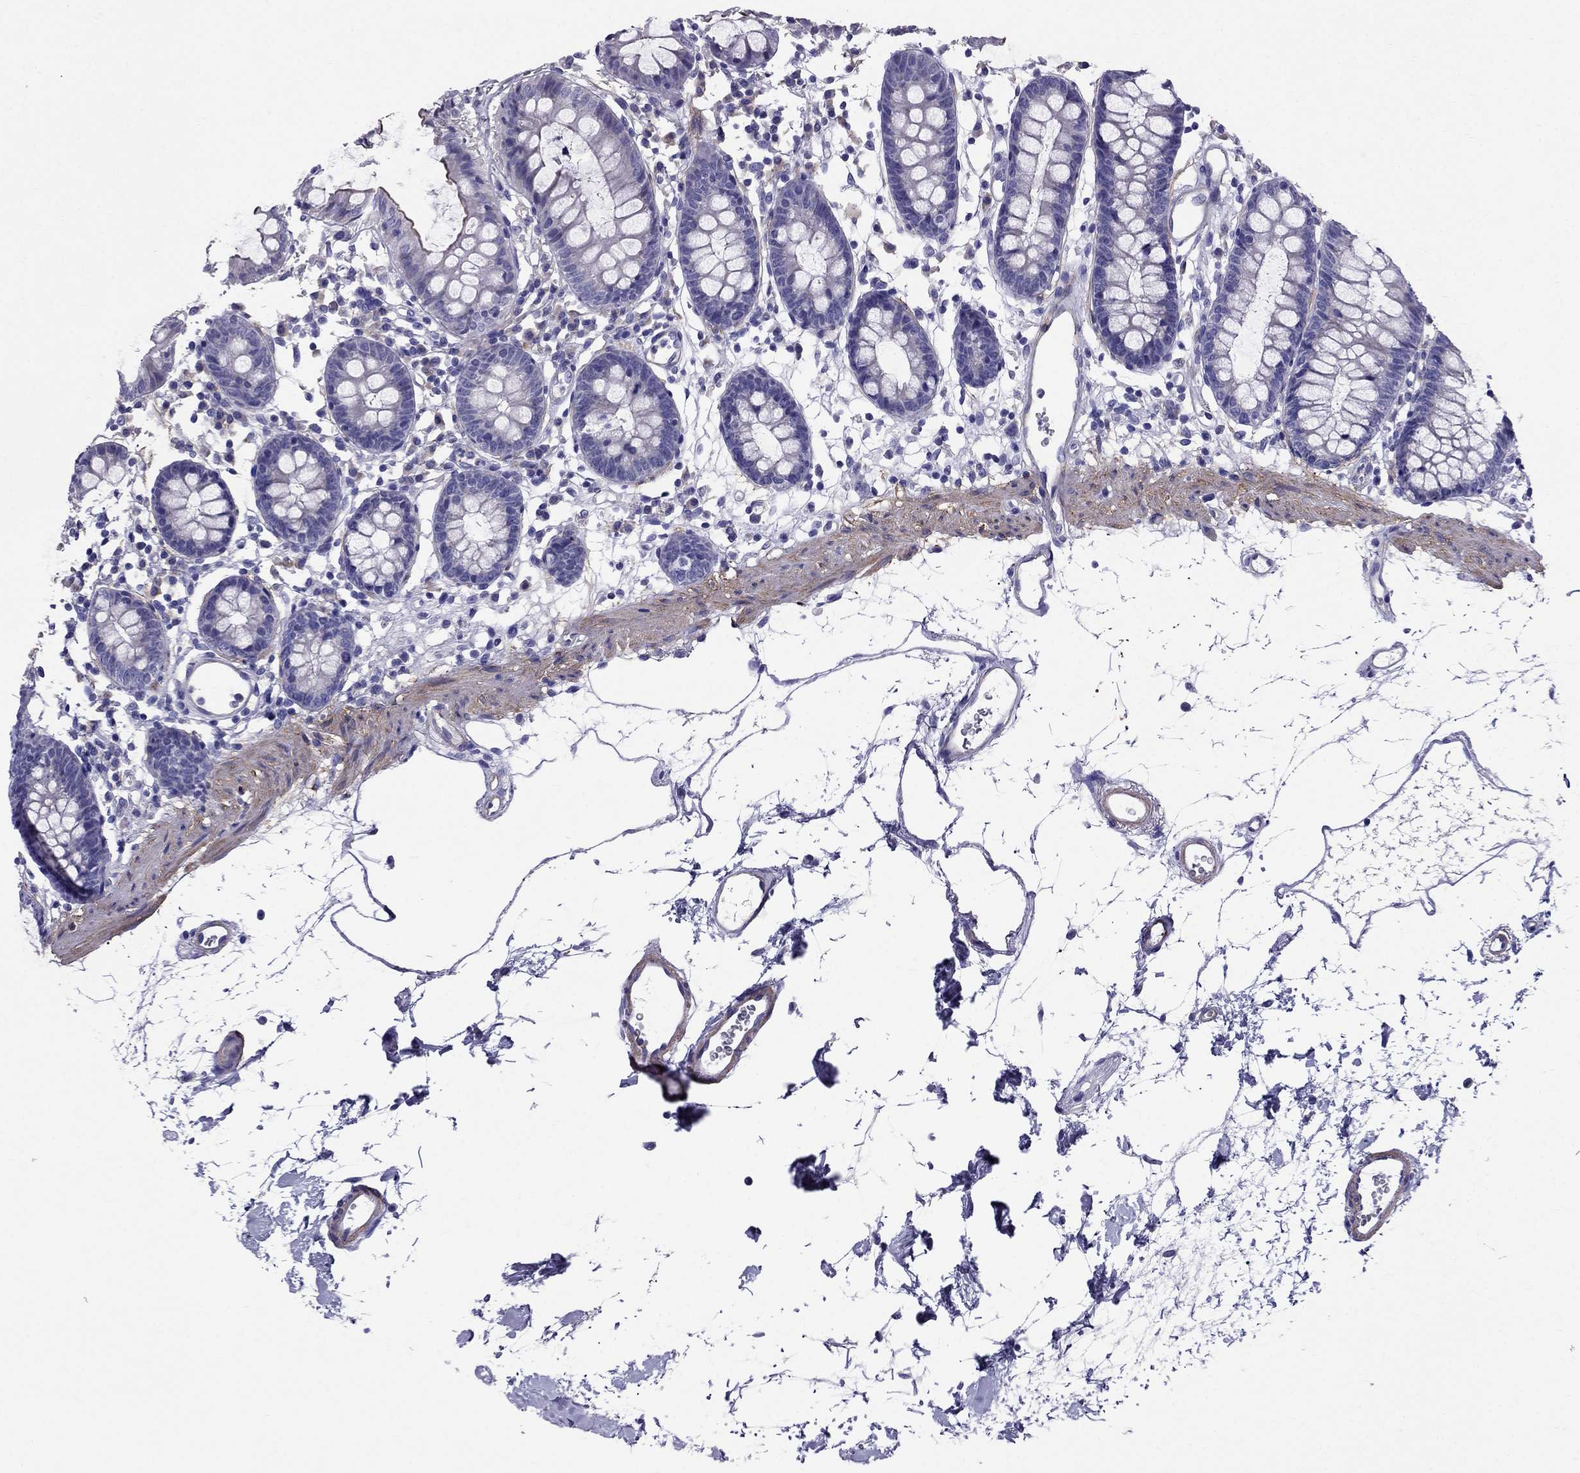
{"staining": {"intensity": "negative", "quantity": "none", "location": "none"}, "tissue": "colon", "cell_type": "Endothelial cells", "image_type": "normal", "snomed": [{"axis": "morphology", "description": "Normal tissue, NOS"}, {"axis": "topography", "description": "Colon"}], "caption": "There is no significant positivity in endothelial cells of colon. (DAB (3,3'-diaminobenzidine) immunohistochemistry (IHC) visualized using brightfield microscopy, high magnification).", "gene": "GPR50", "patient": {"sex": "female", "age": 84}}